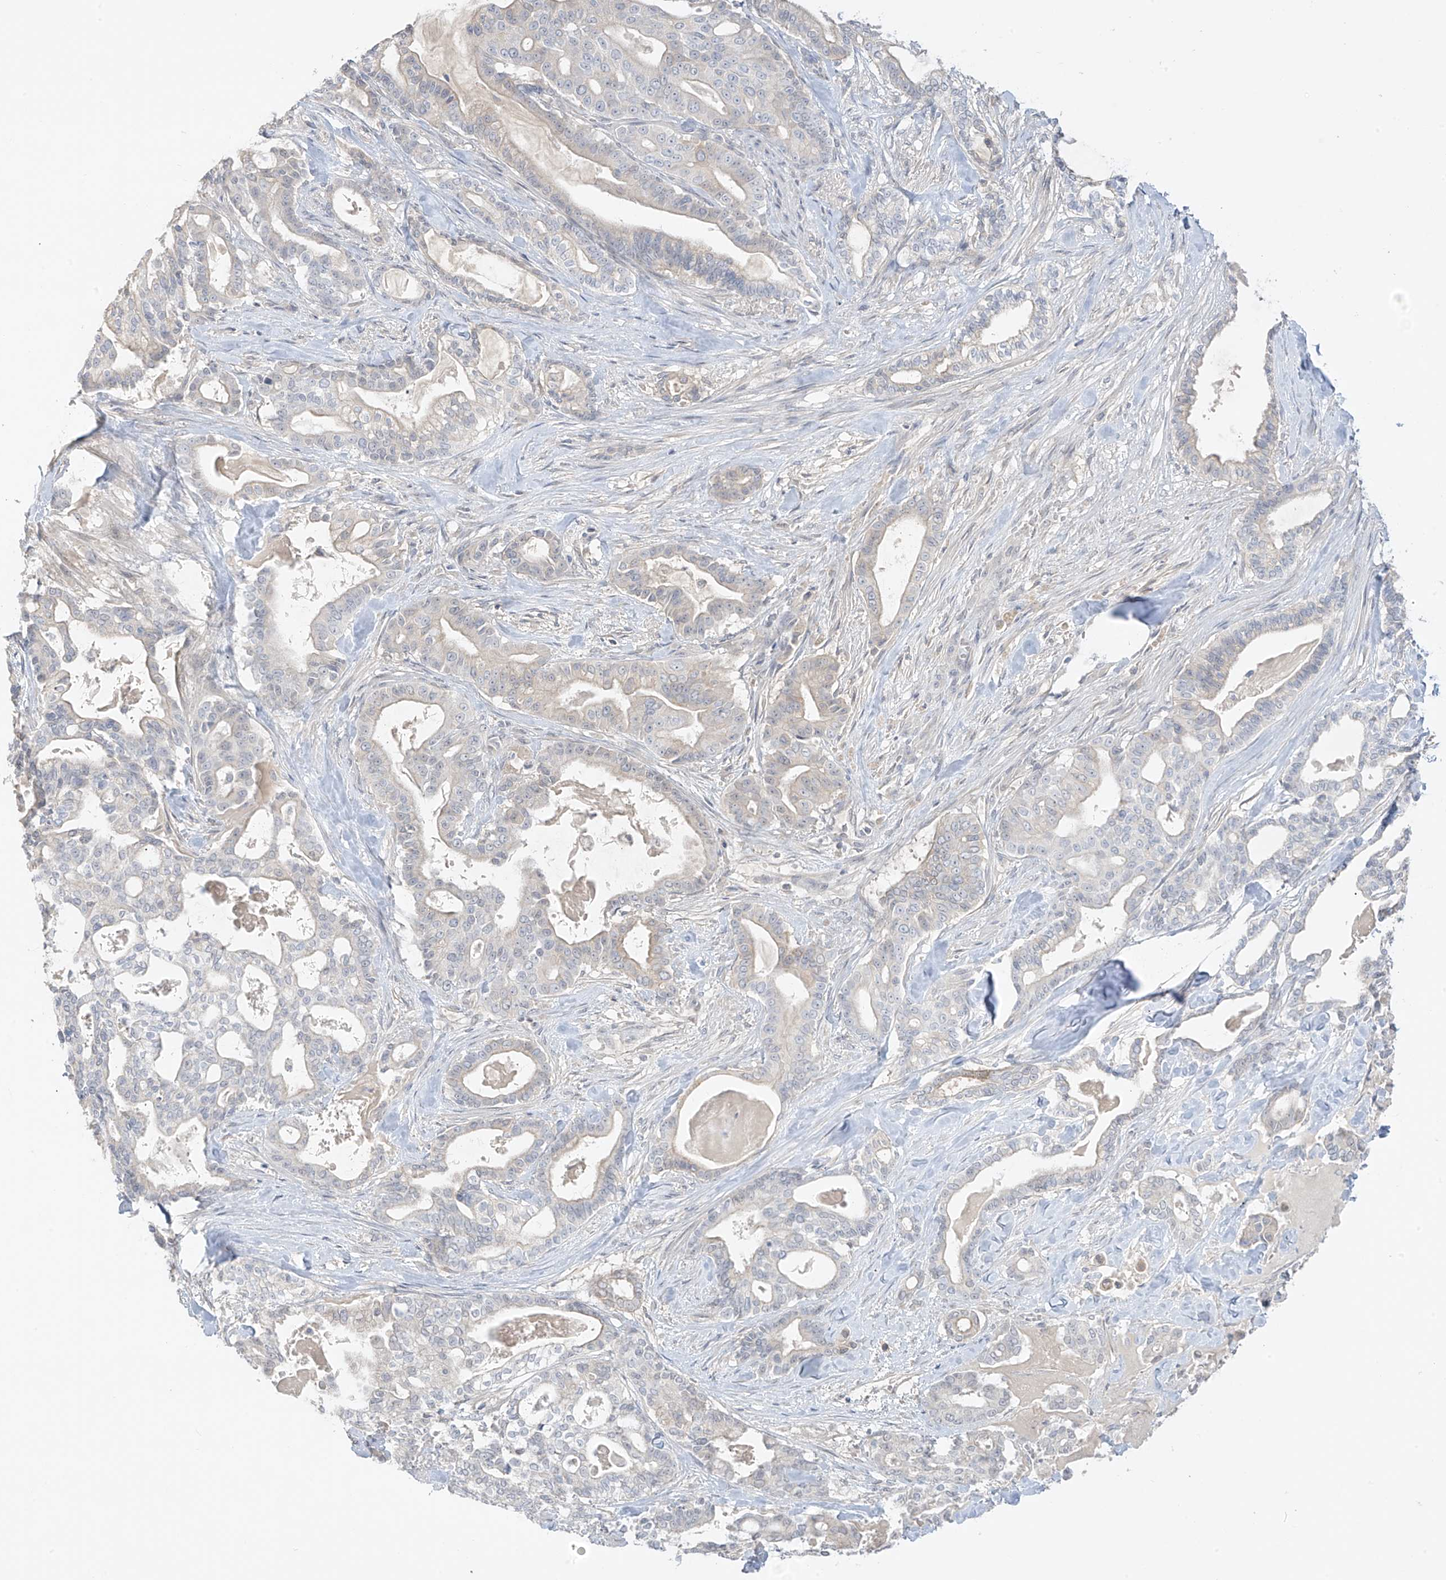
{"staining": {"intensity": "negative", "quantity": "none", "location": "none"}, "tissue": "pancreatic cancer", "cell_type": "Tumor cells", "image_type": "cancer", "snomed": [{"axis": "morphology", "description": "Adenocarcinoma, NOS"}, {"axis": "topography", "description": "Pancreas"}], "caption": "There is no significant expression in tumor cells of adenocarcinoma (pancreatic). (DAB immunohistochemistry (IHC) with hematoxylin counter stain).", "gene": "DCDC2", "patient": {"sex": "male", "age": 63}}